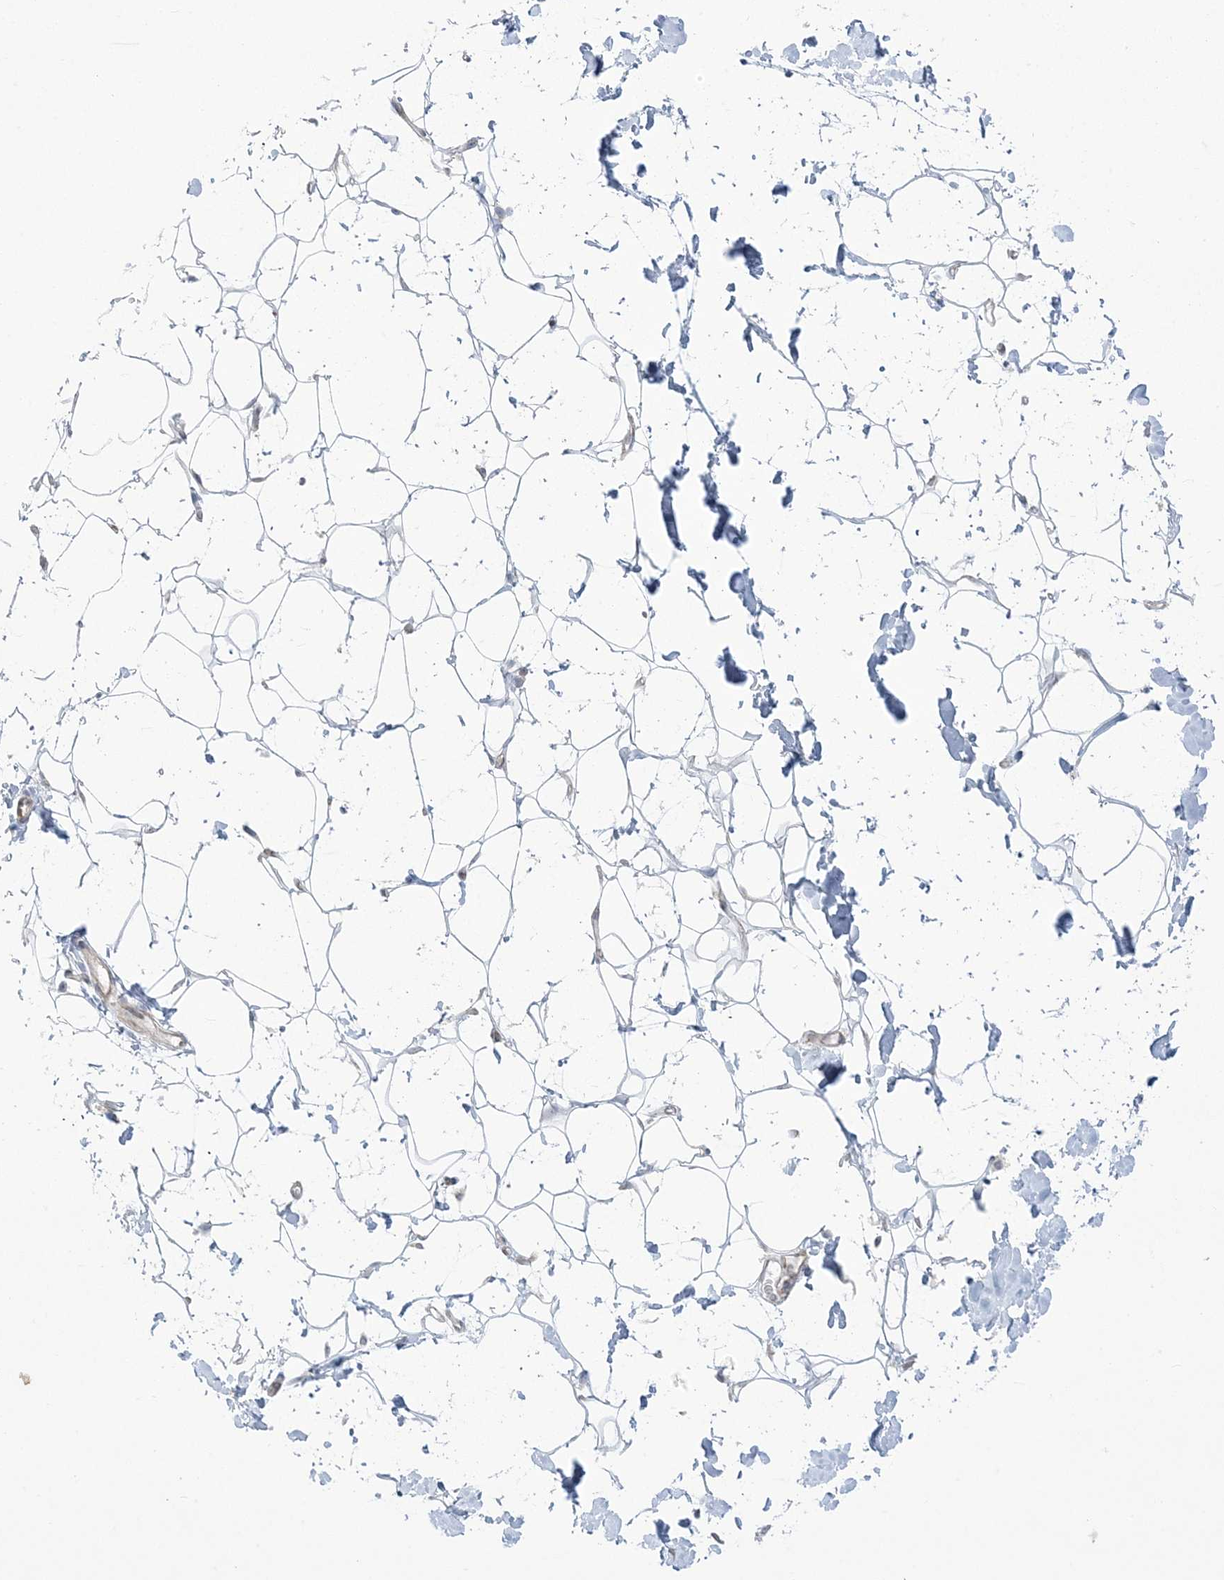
{"staining": {"intensity": "negative", "quantity": "none", "location": "none"}, "tissue": "adipose tissue", "cell_type": "Adipocytes", "image_type": "normal", "snomed": [{"axis": "morphology", "description": "Normal tissue, NOS"}, {"axis": "topography", "description": "Breast"}], "caption": "A photomicrograph of adipose tissue stained for a protein reveals no brown staining in adipocytes. (Stains: DAB (3,3'-diaminobenzidine) immunohistochemistry with hematoxylin counter stain, Microscopy: brightfield microscopy at high magnification).", "gene": "ZC3H6", "patient": {"sex": "female", "age": 26}}